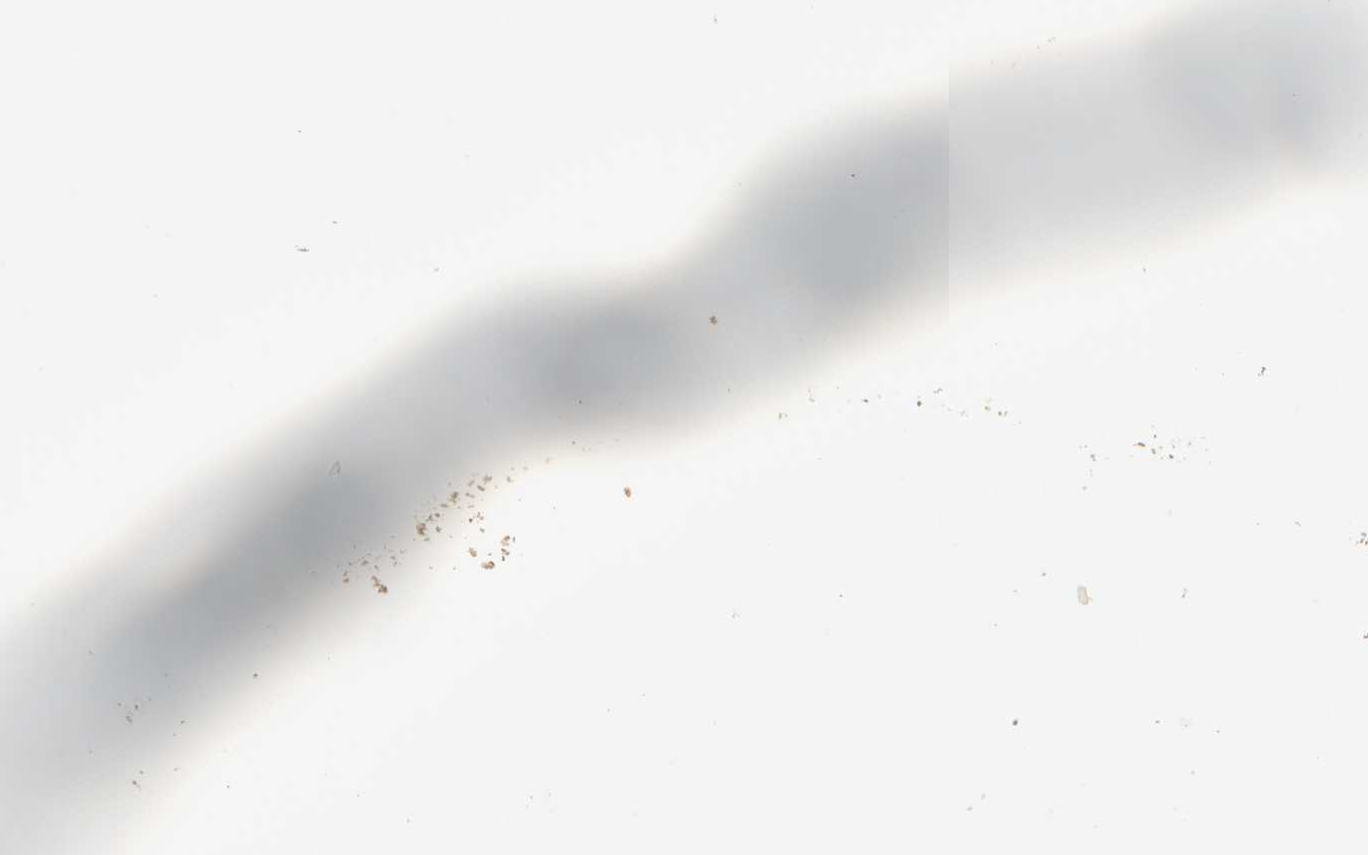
{"staining": {"intensity": "strong", "quantity": ">75%", "location": "cytoplasmic/membranous,nuclear"}, "tissue": "colorectal cancer", "cell_type": "Tumor cells", "image_type": "cancer", "snomed": [{"axis": "morphology", "description": "Adenocarcinoma, NOS"}, {"axis": "topography", "description": "Rectum"}], "caption": "This is a photomicrograph of immunohistochemistry staining of colorectal adenocarcinoma, which shows strong expression in the cytoplasmic/membranous and nuclear of tumor cells.", "gene": "RCOR1", "patient": {"sex": "female", "age": 57}}